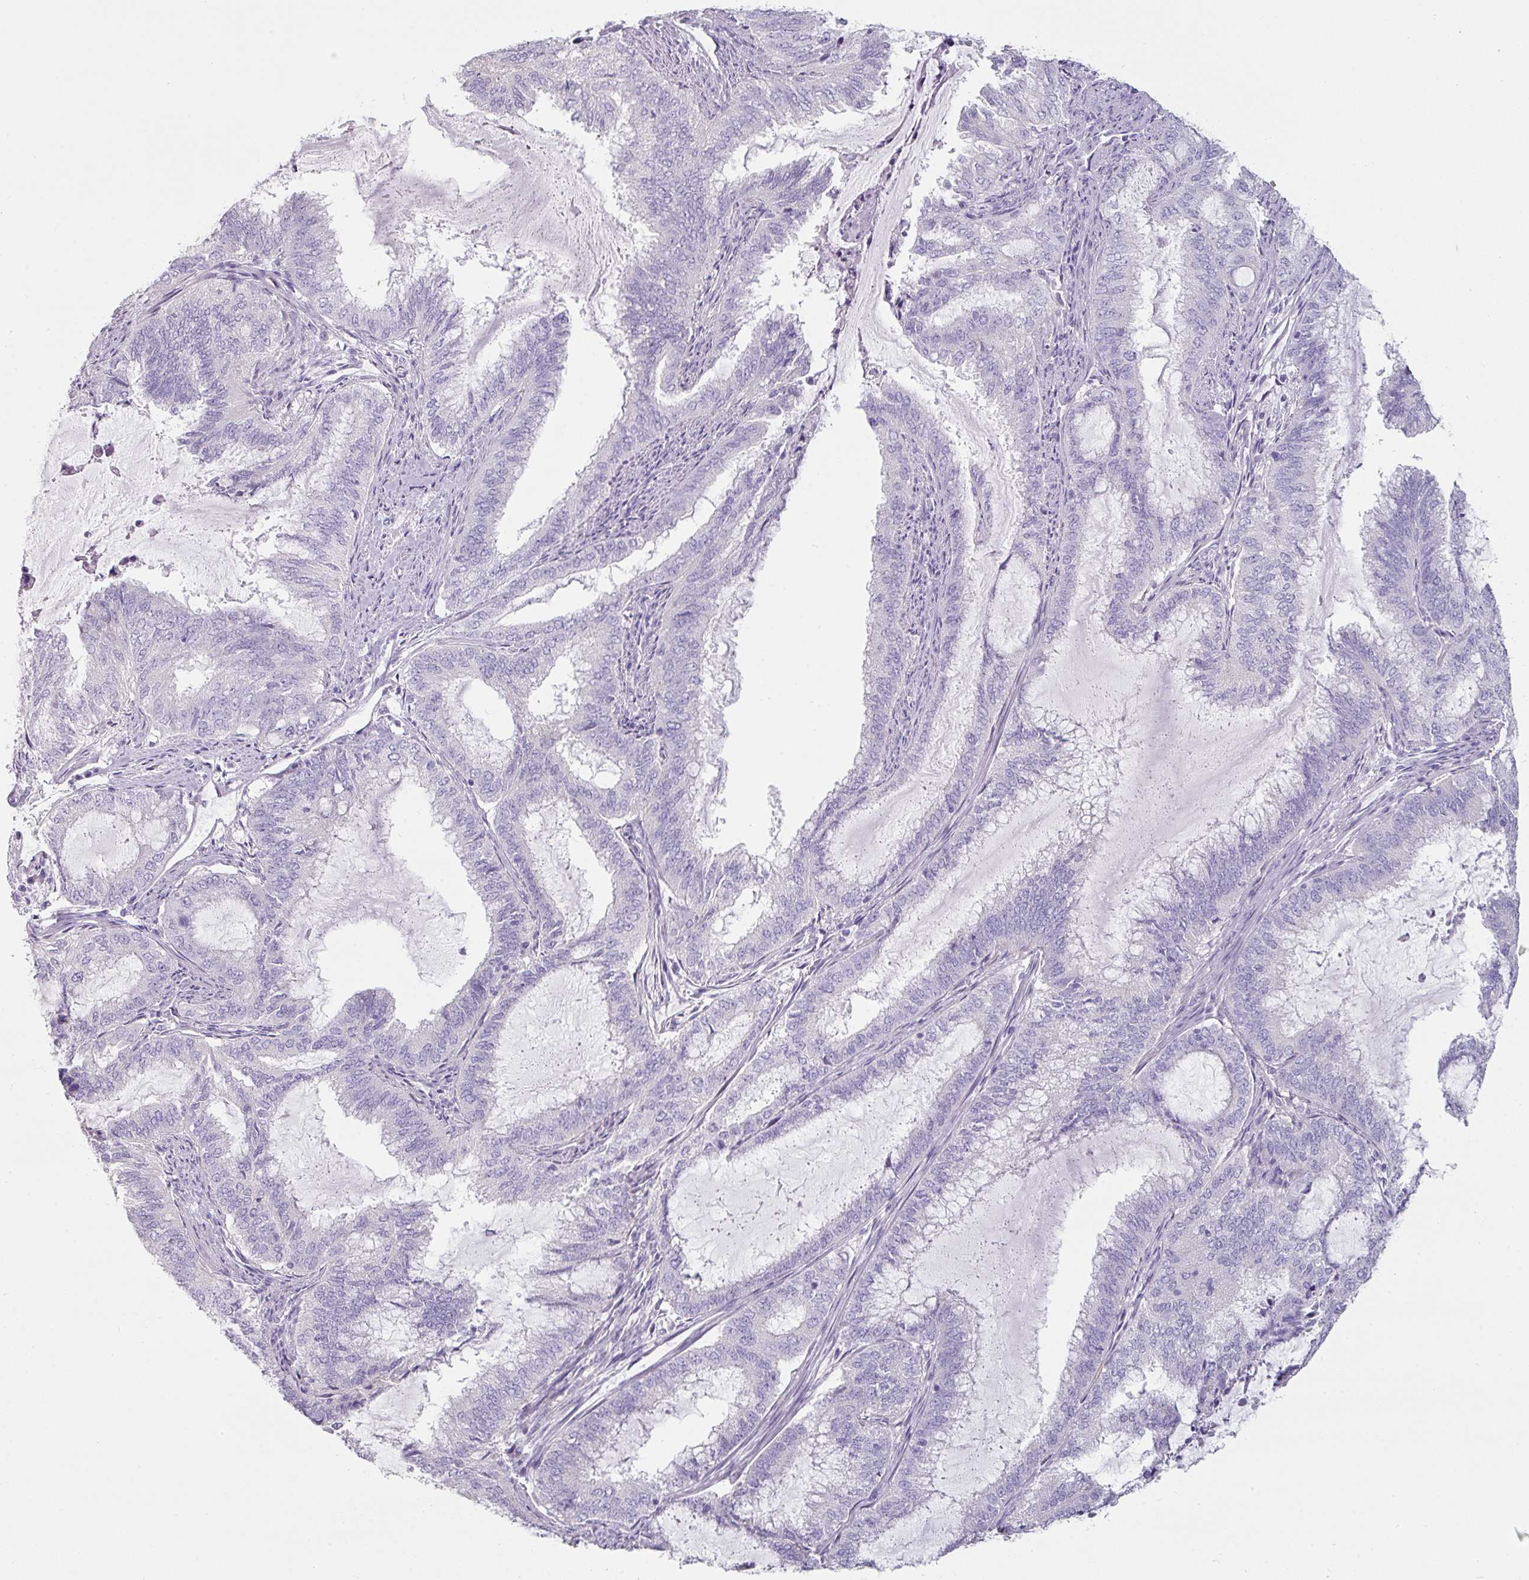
{"staining": {"intensity": "negative", "quantity": "none", "location": "none"}, "tissue": "endometrial cancer", "cell_type": "Tumor cells", "image_type": "cancer", "snomed": [{"axis": "morphology", "description": "Adenocarcinoma, NOS"}, {"axis": "topography", "description": "Endometrium"}], "caption": "There is no significant positivity in tumor cells of endometrial cancer.", "gene": "SLC17A7", "patient": {"sex": "female", "age": 51}}